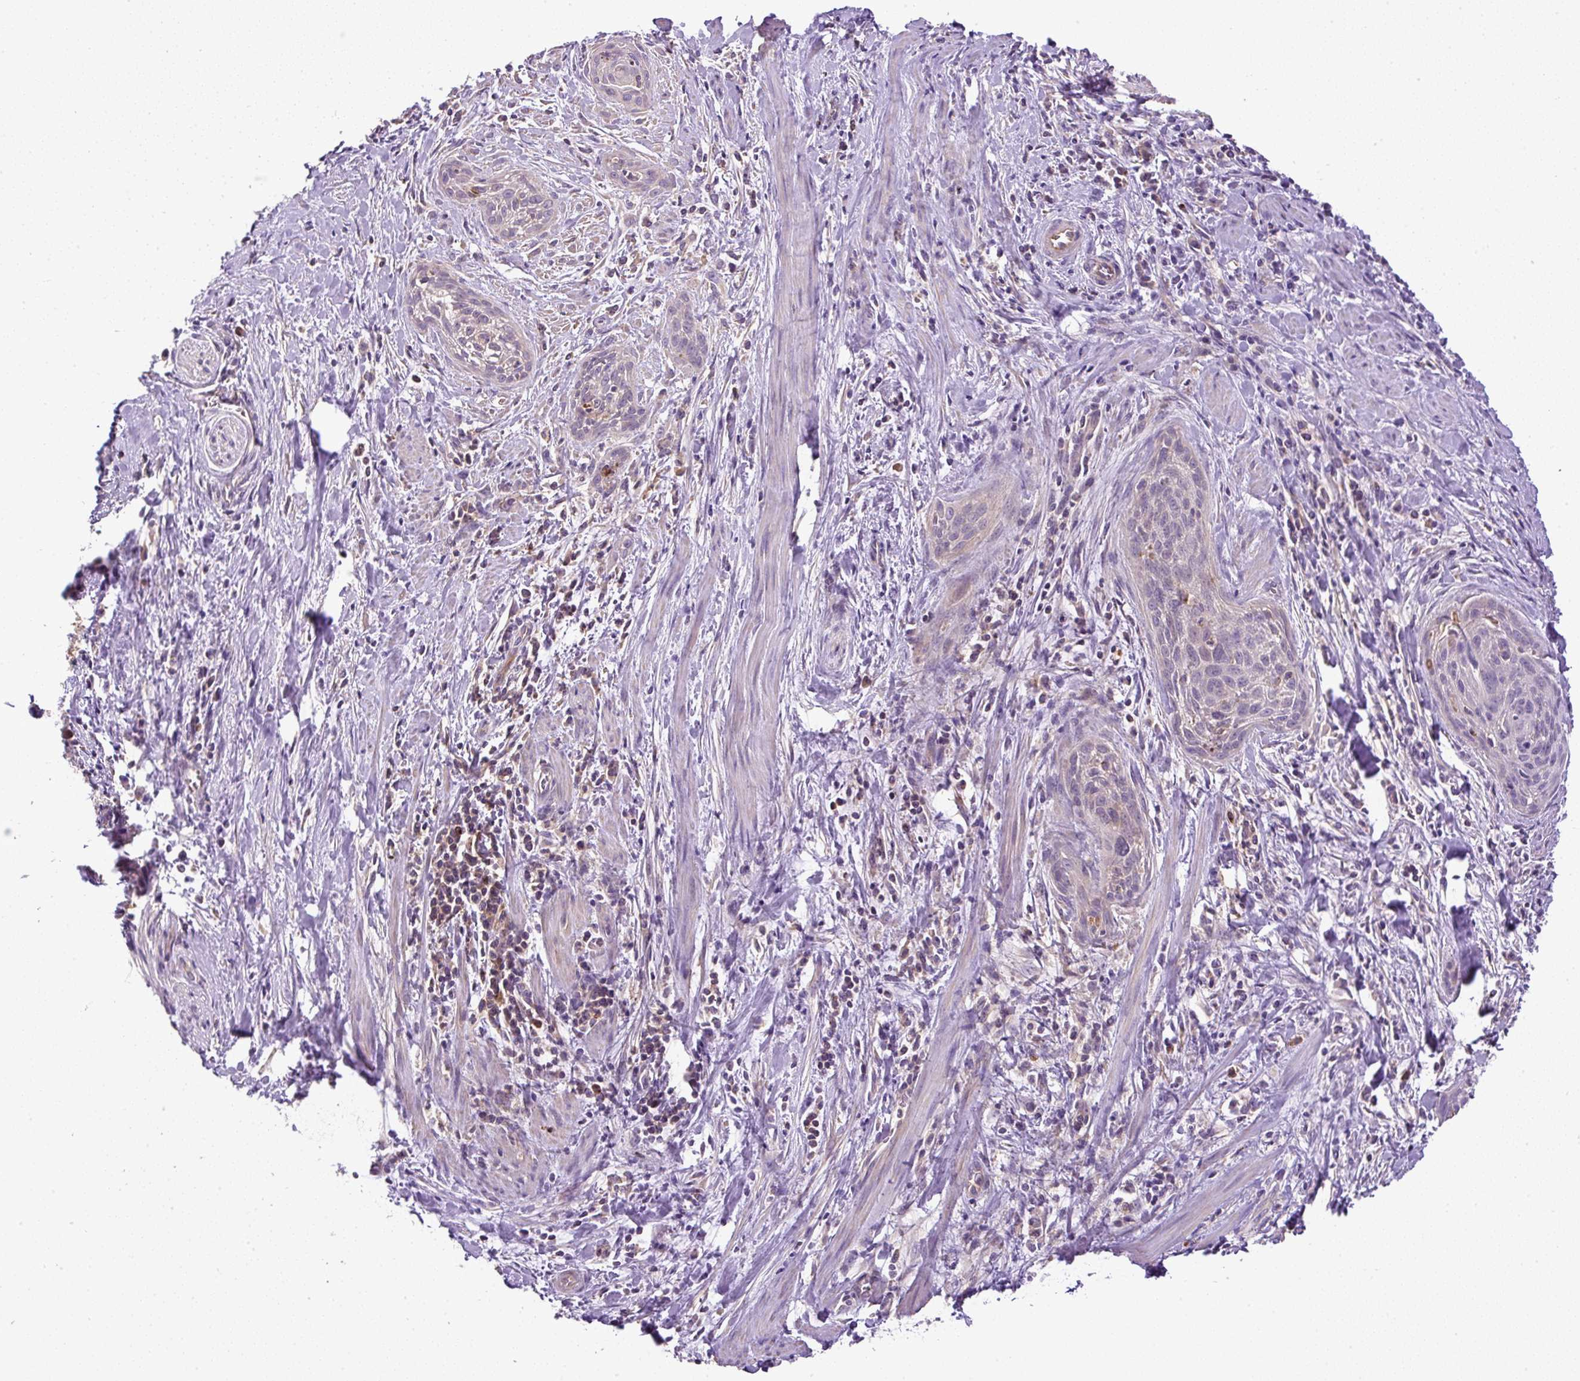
{"staining": {"intensity": "negative", "quantity": "none", "location": "none"}, "tissue": "cervical cancer", "cell_type": "Tumor cells", "image_type": "cancer", "snomed": [{"axis": "morphology", "description": "Squamous cell carcinoma, NOS"}, {"axis": "topography", "description": "Cervix"}], "caption": "Tumor cells show no significant staining in squamous cell carcinoma (cervical). The staining is performed using DAB brown chromogen with nuclei counter-stained in using hematoxylin.", "gene": "CXCL13", "patient": {"sex": "female", "age": 55}}